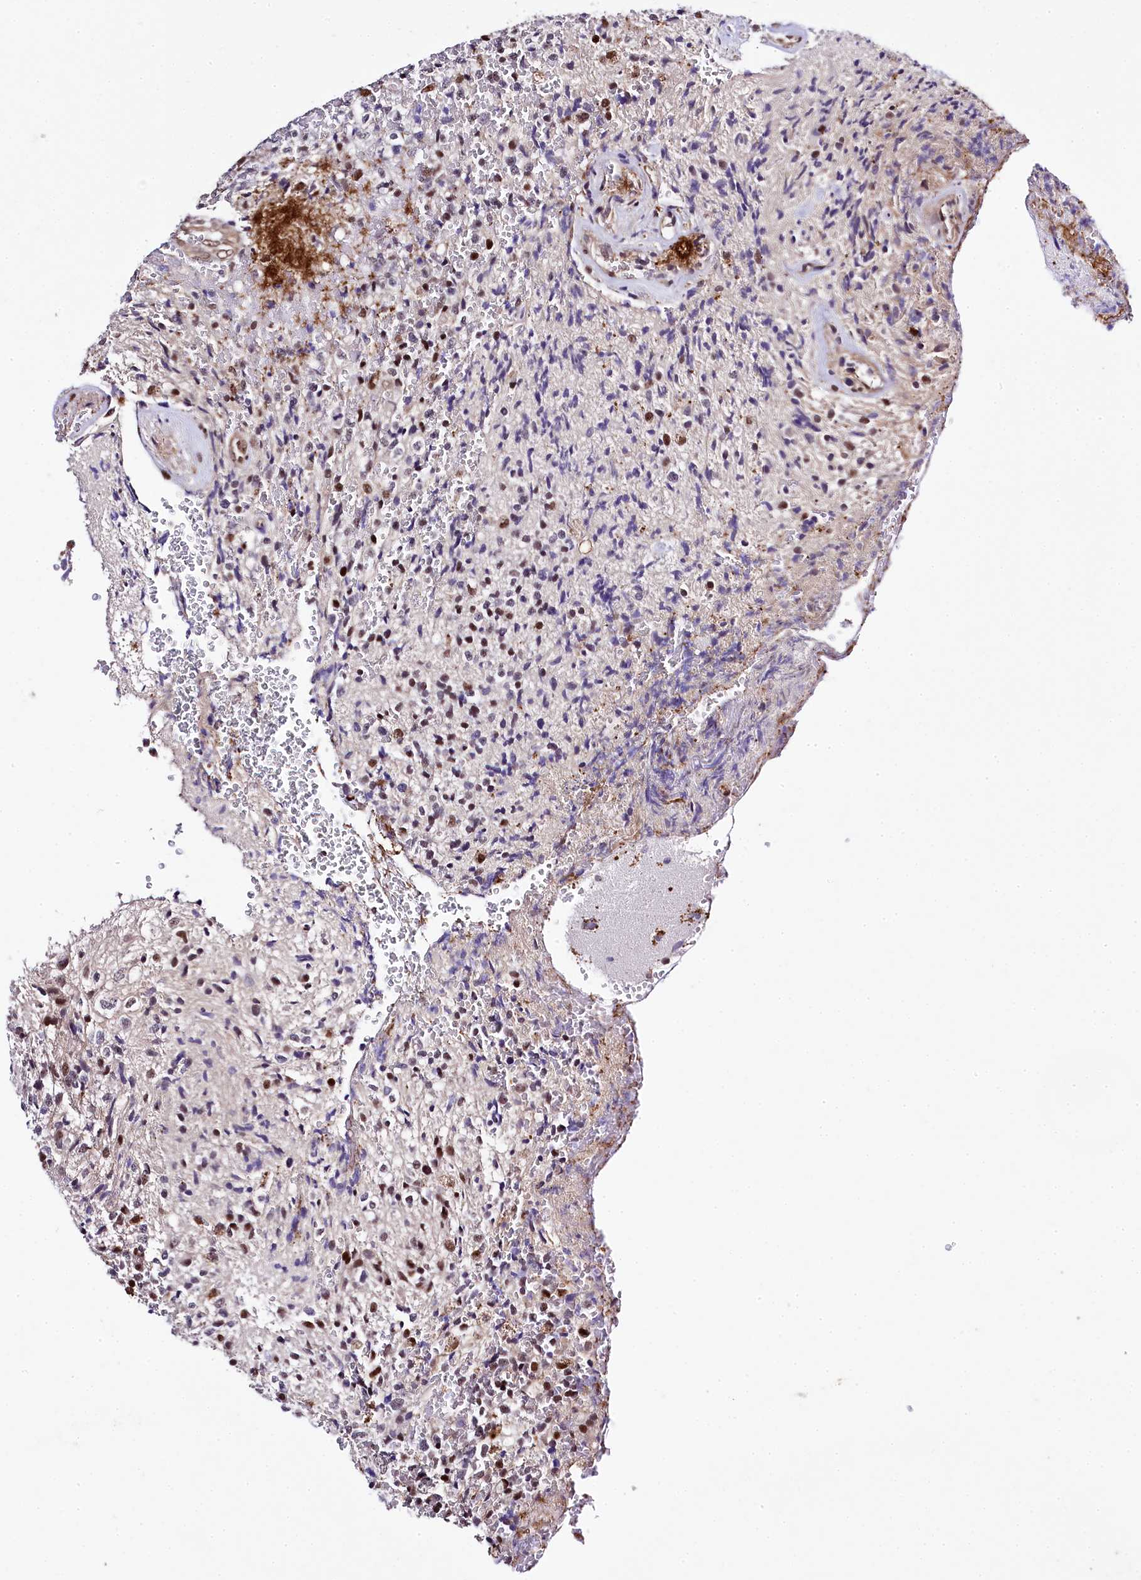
{"staining": {"intensity": "moderate", "quantity": "<25%", "location": "nuclear"}, "tissue": "glioma", "cell_type": "Tumor cells", "image_type": "cancer", "snomed": [{"axis": "morphology", "description": "Glioma, malignant, High grade"}, {"axis": "topography", "description": "Brain"}], "caption": "Protein staining shows moderate nuclear positivity in approximately <25% of tumor cells in glioma.", "gene": "SAMD10", "patient": {"sex": "male", "age": 56}}